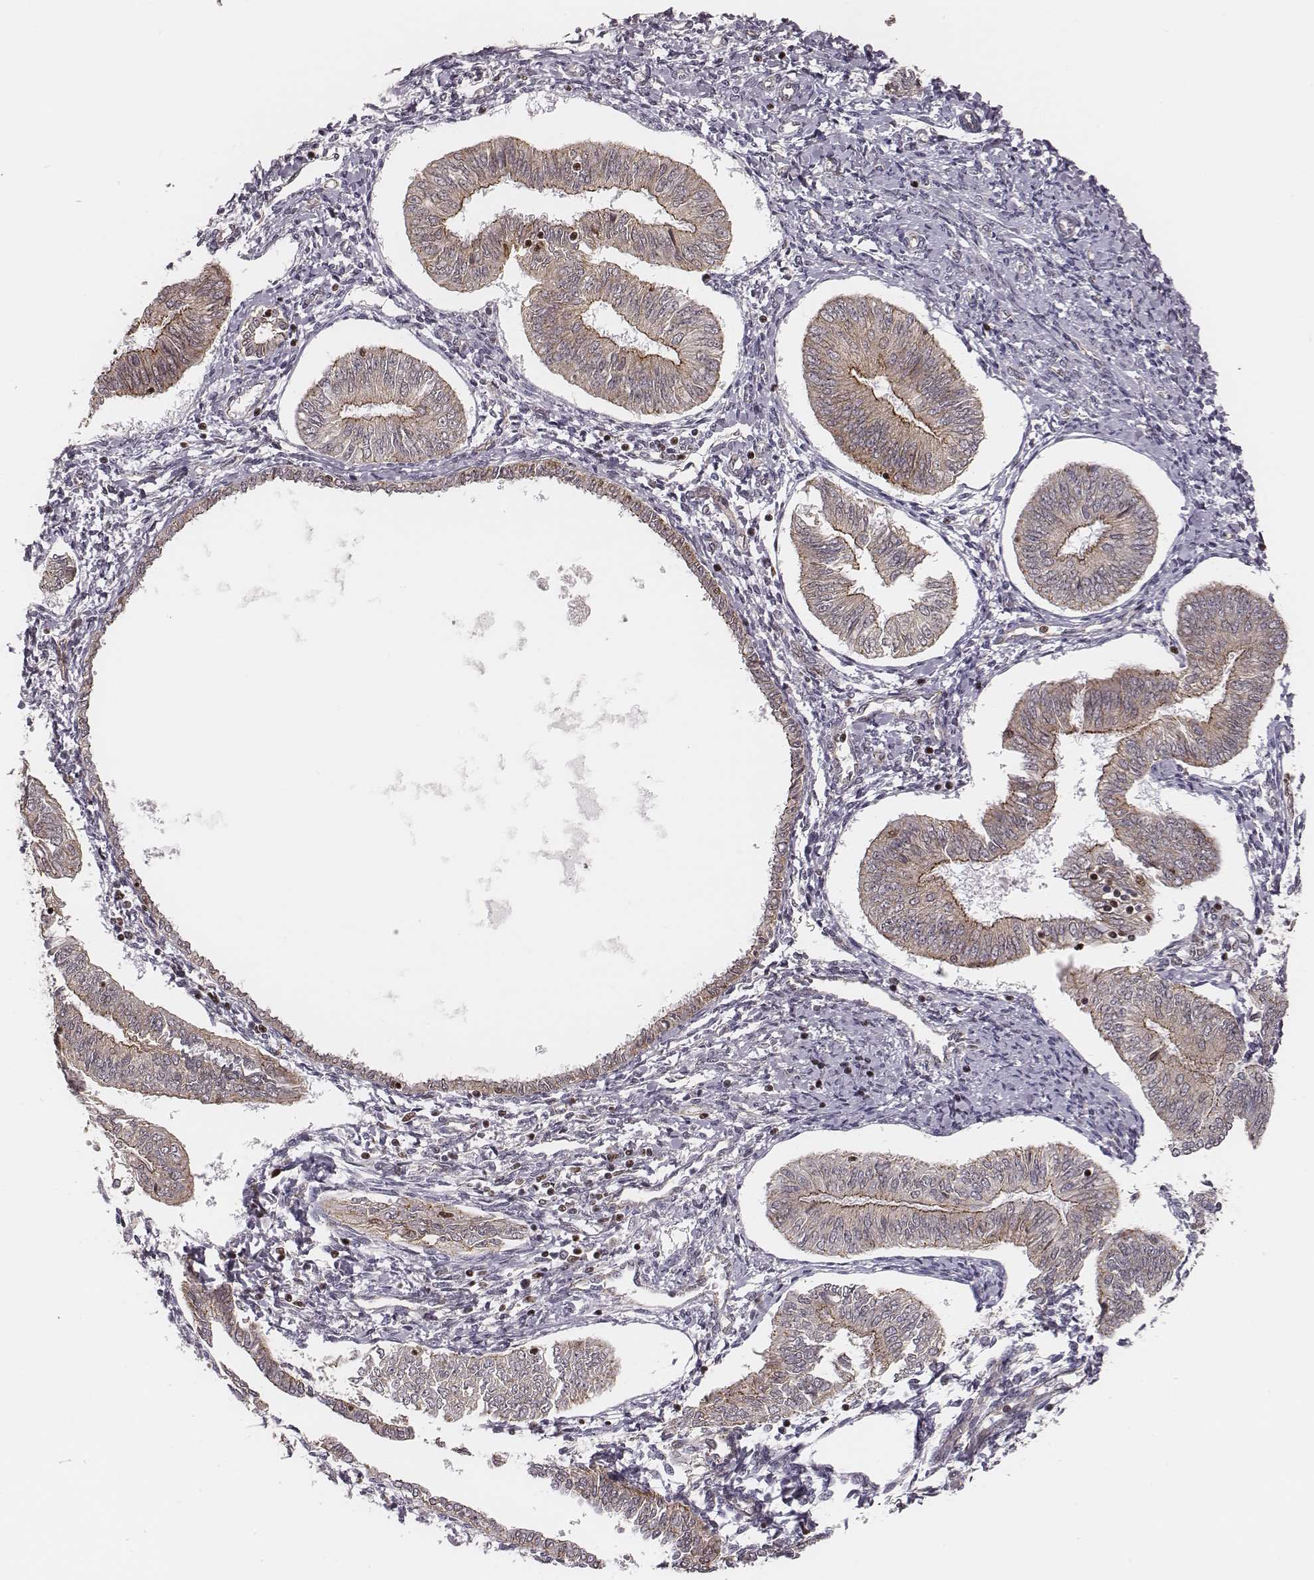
{"staining": {"intensity": "moderate", "quantity": "25%-75%", "location": "cytoplasmic/membranous"}, "tissue": "endometrial cancer", "cell_type": "Tumor cells", "image_type": "cancer", "snomed": [{"axis": "morphology", "description": "Adenocarcinoma, NOS"}, {"axis": "topography", "description": "Endometrium"}], "caption": "Immunohistochemistry (IHC) of human endometrial adenocarcinoma shows medium levels of moderate cytoplasmic/membranous expression in about 25%-75% of tumor cells. (DAB = brown stain, brightfield microscopy at high magnification).", "gene": "WDR59", "patient": {"sex": "female", "age": 58}}